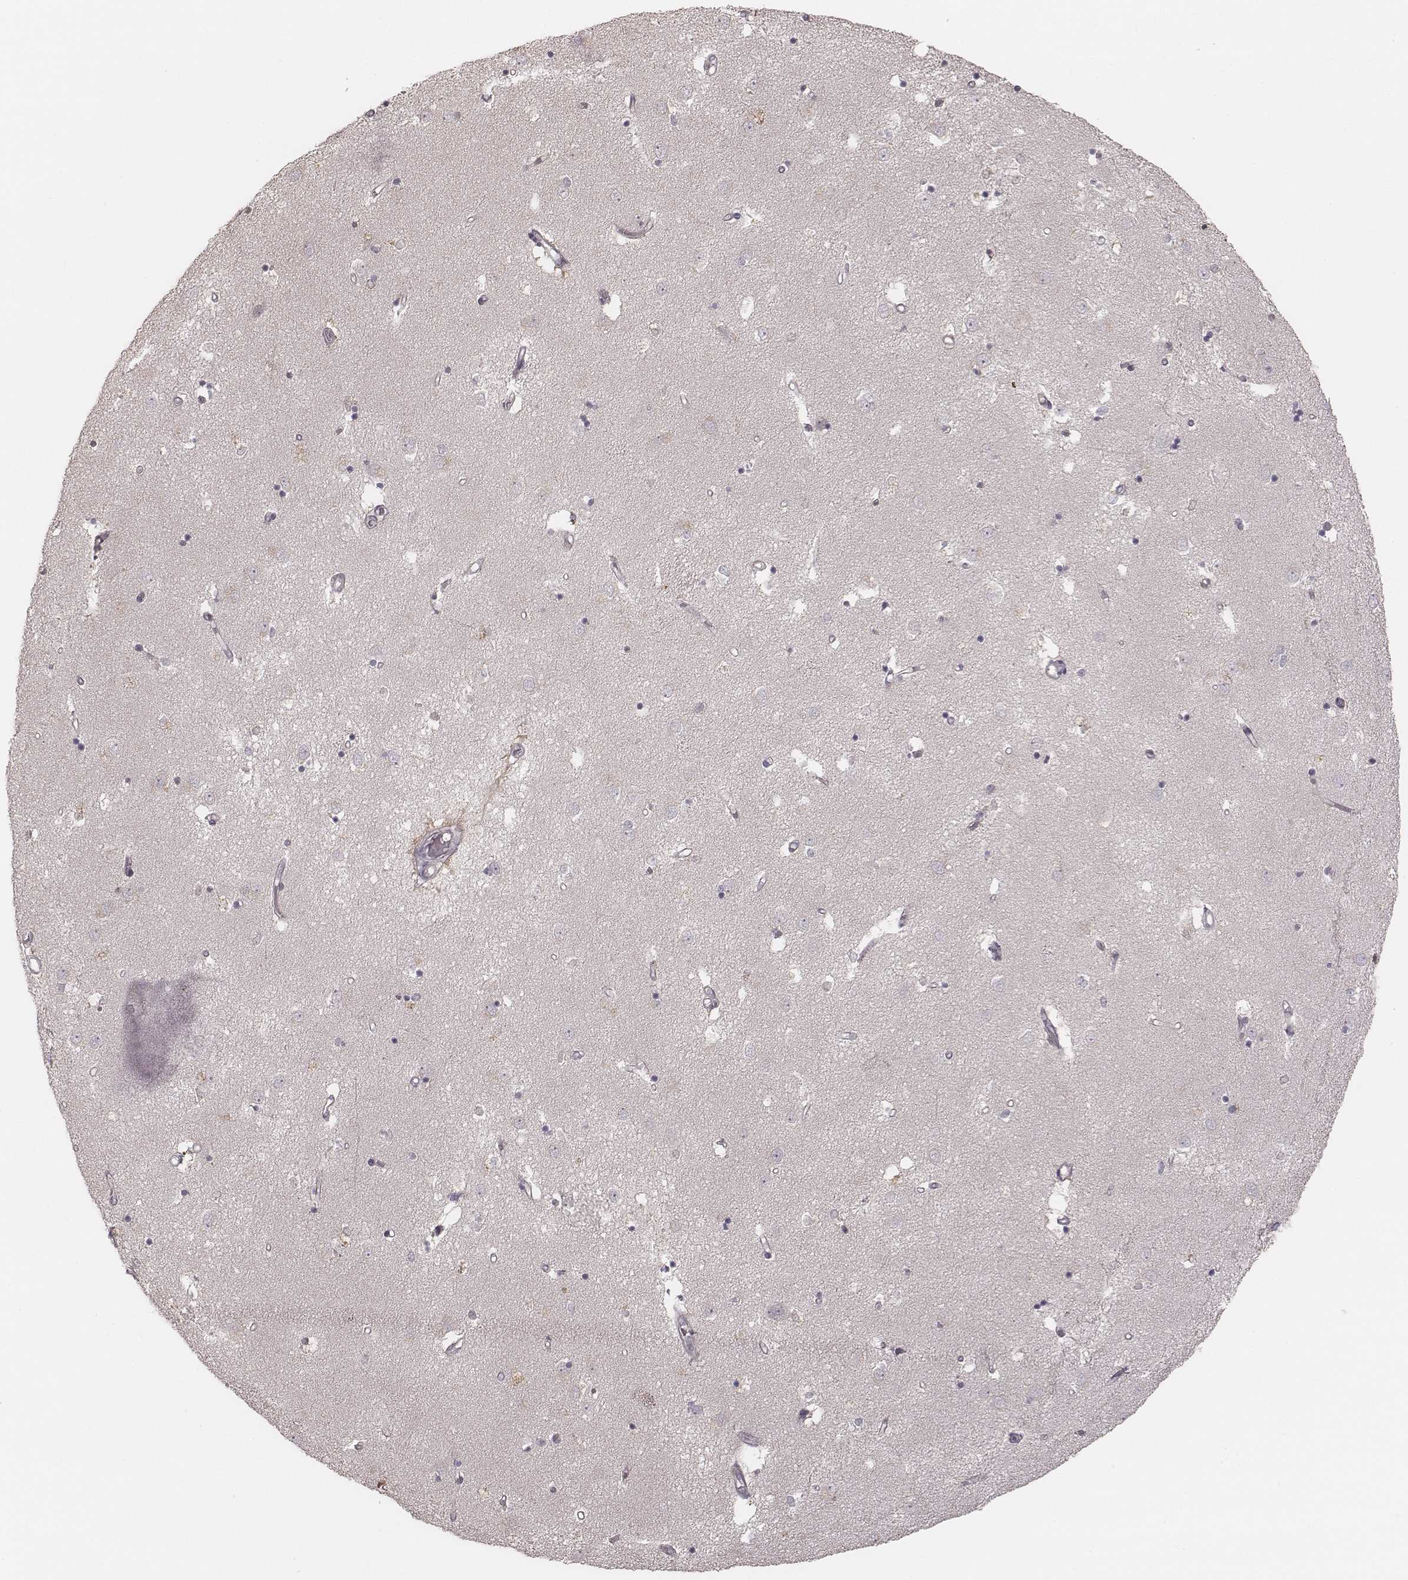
{"staining": {"intensity": "negative", "quantity": "none", "location": "none"}, "tissue": "caudate", "cell_type": "Glial cells", "image_type": "normal", "snomed": [{"axis": "morphology", "description": "Normal tissue, NOS"}, {"axis": "topography", "description": "Lateral ventricle wall"}], "caption": "High power microscopy image of an immunohistochemistry photomicrograph of benign caudate, revealing no significant positivity in glial cells.", "gene": "TDRD5", "patient": {"sex": "male", "age": 54}}